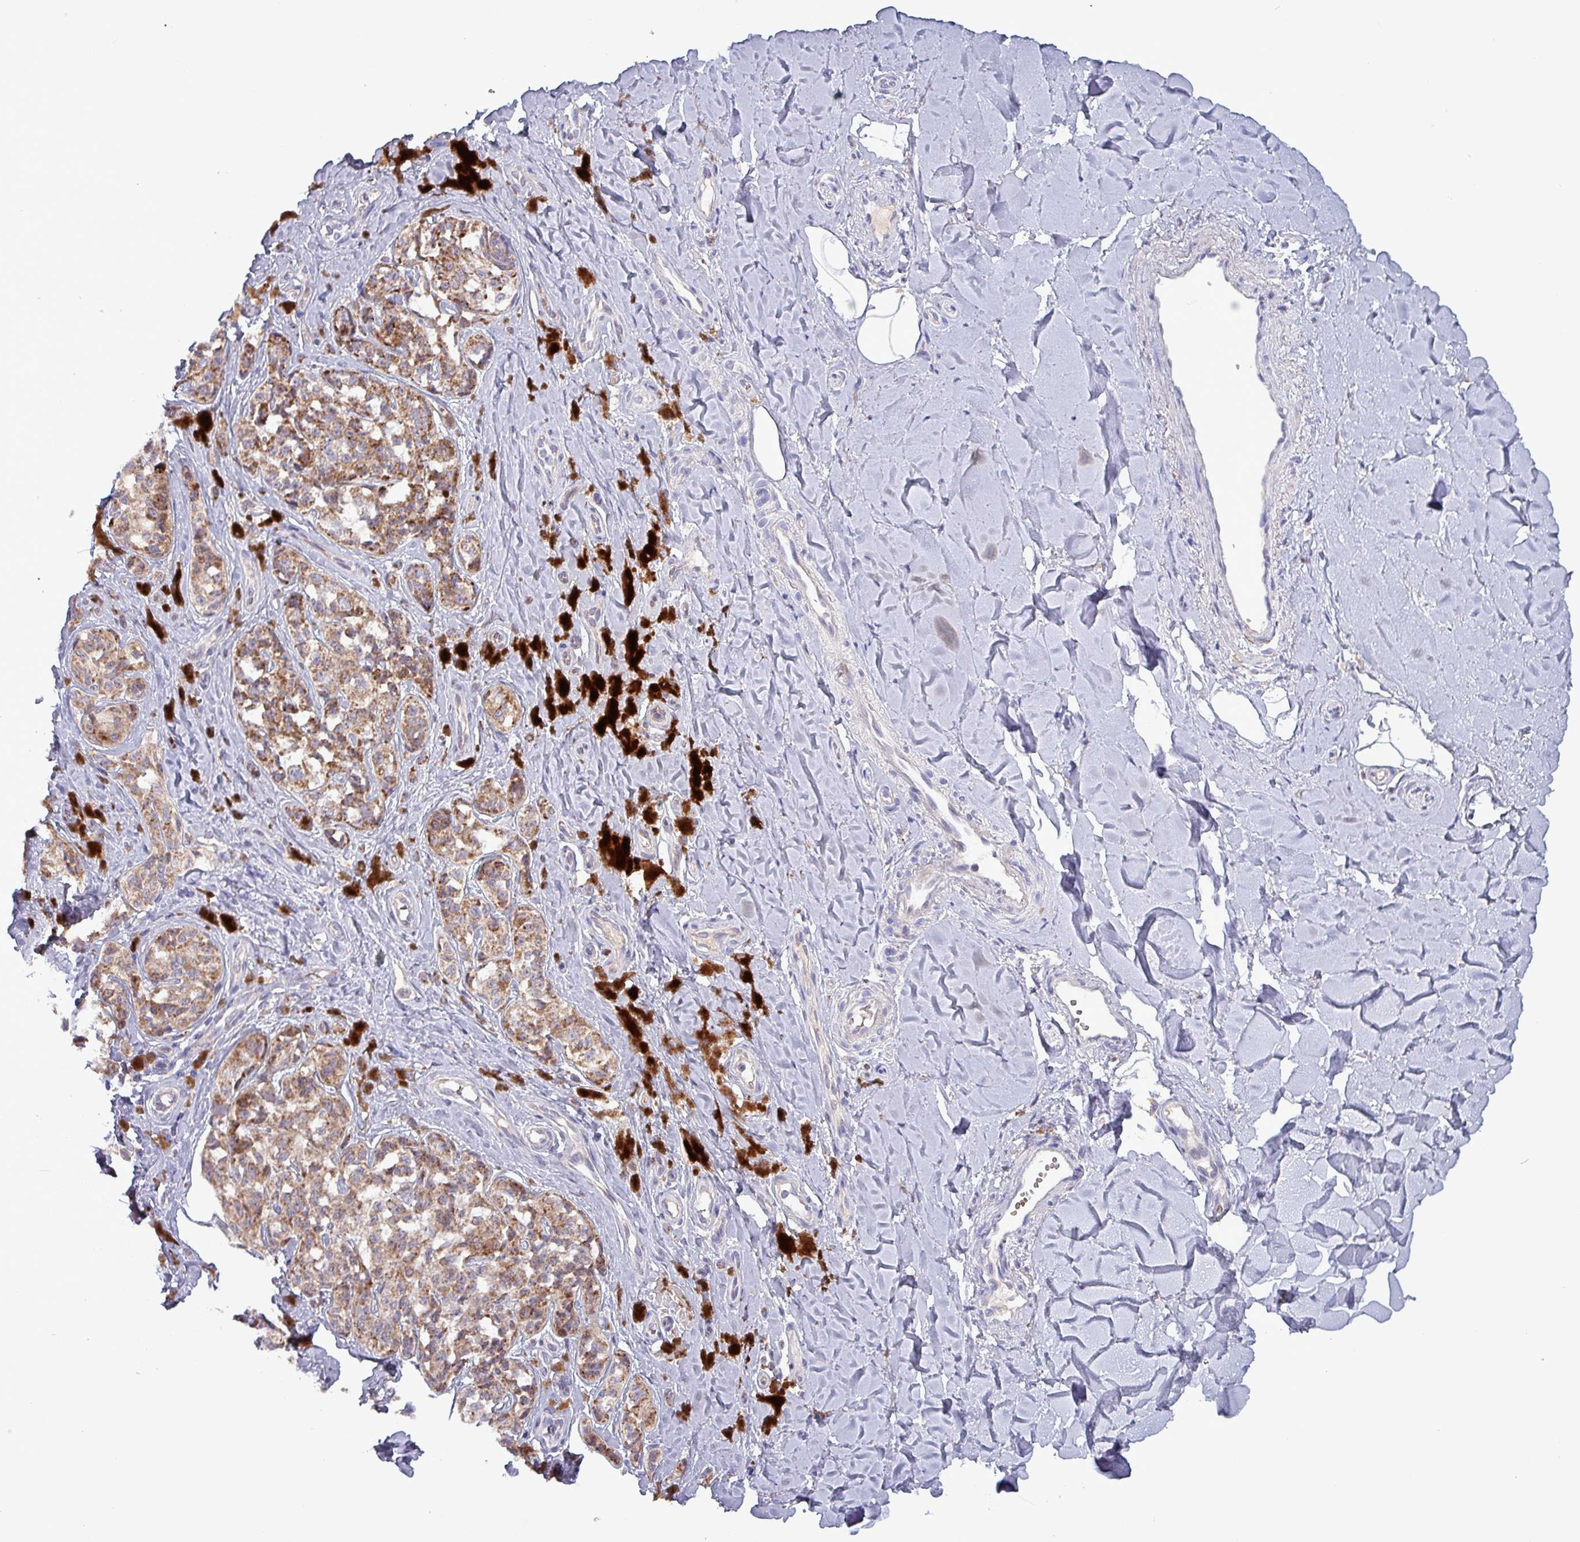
{"staining": {"intensity": "moderate", "quantity": ">75%", "location": "cytoplasmic/membranous"}, "tissue": "melanoma", "cell_type": "Tumor cells", "image_type": "cancer", "snomed": [{"axis": "morphology", "description": "Malignant melanoma, NOS"}, {"axis": "topography", "description": "Skin"}], "caption": "Melanoma stained for a protein demonstrates moderate cytoplasmic/membranous positivity in tumor cells.", "gene": "ZNF322", "patient": {"sex": "female", "age": 65}}